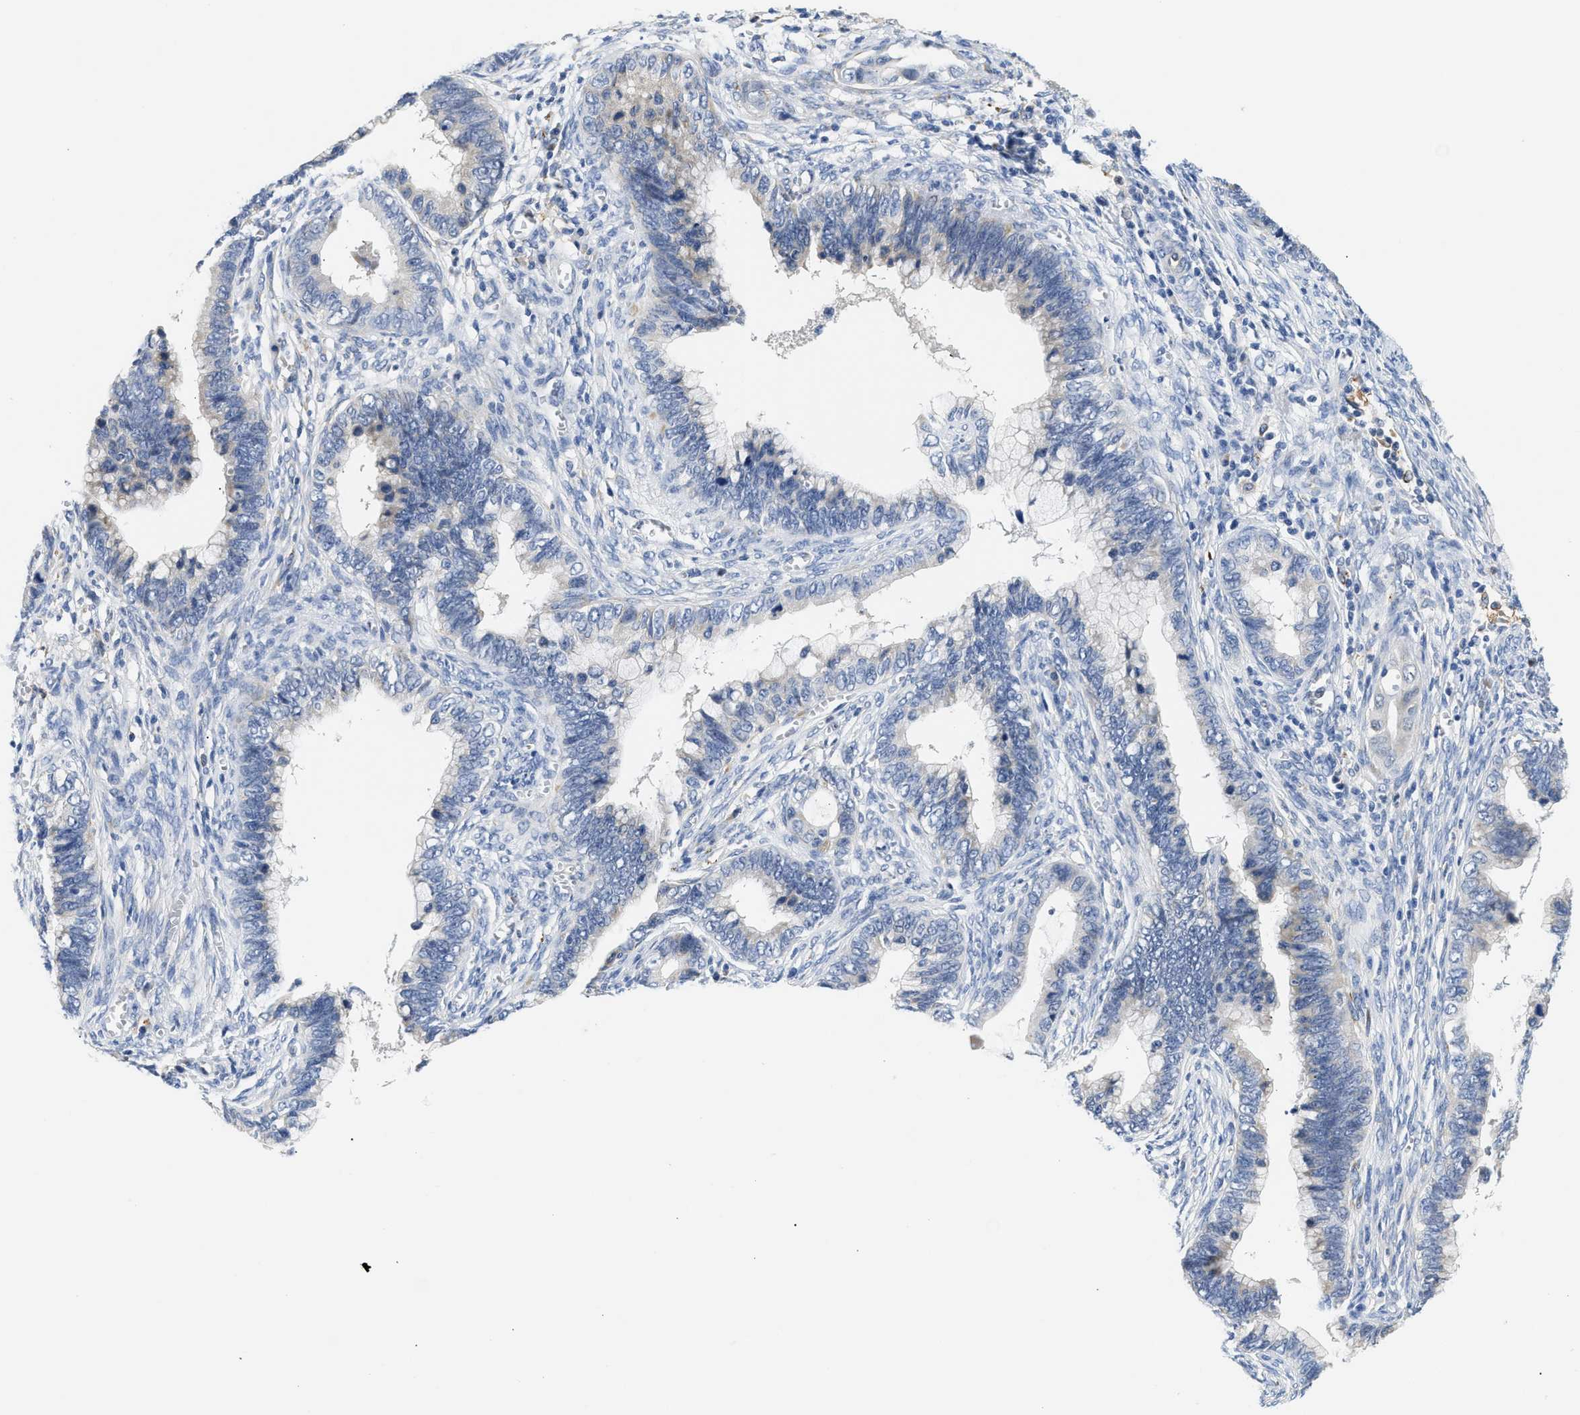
{"staining": {"intensity": "negative", "quantity": "none", "location": "none"}, "tissue": "cervical cancer", "cell_type": "Tumor cells", "image_type": "cancer", "snomed": [{"axis": "morphology", "description": "Adenocarcinoma, NOS"}, {"axis": "topography", "description": "Cervix"}], "caption": "Tumor cells are negative for protein expression in human cervical cancer.", "gene": "PPM1L", "patient": {"sex": "female", "age": 44}}